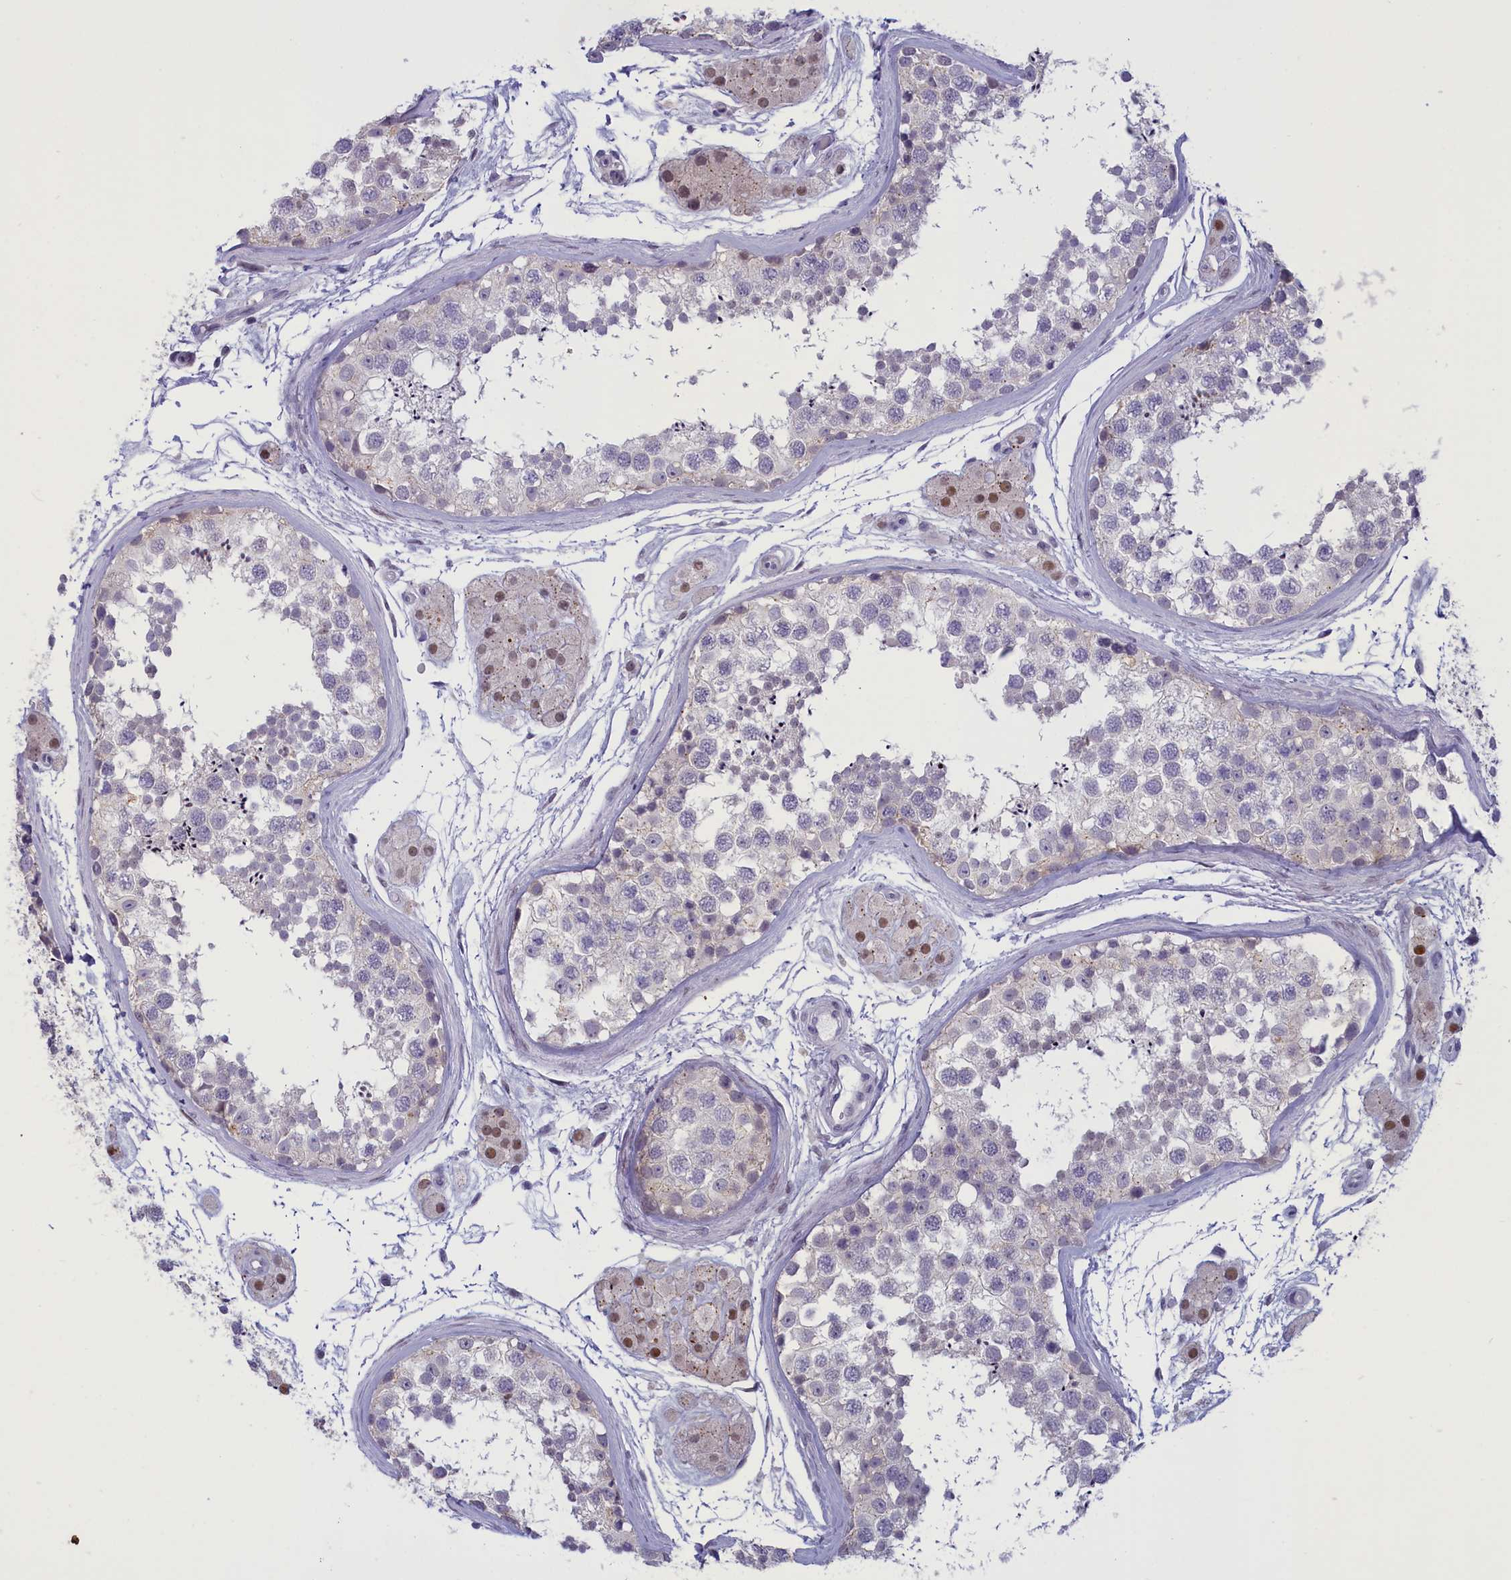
{"staining": {"intensity": "negative", "quantity": "none", "location": "none"}, "tissue": "testis", "cell_type": "Cells in seminiferous ducts", "image_type": "normal", "snomed": [{"axis": "morphology", "description": "Normal tissue, NOS"}, {"axis": "topography", "description": "Testis"}], "caption": "Testis stained for a protein using immunohistochemistry (IHC) exhibits no staining cells in seminiferous ducts.", "gene": "ELOA2", "patient": {"sex": "male", "age": 56}}